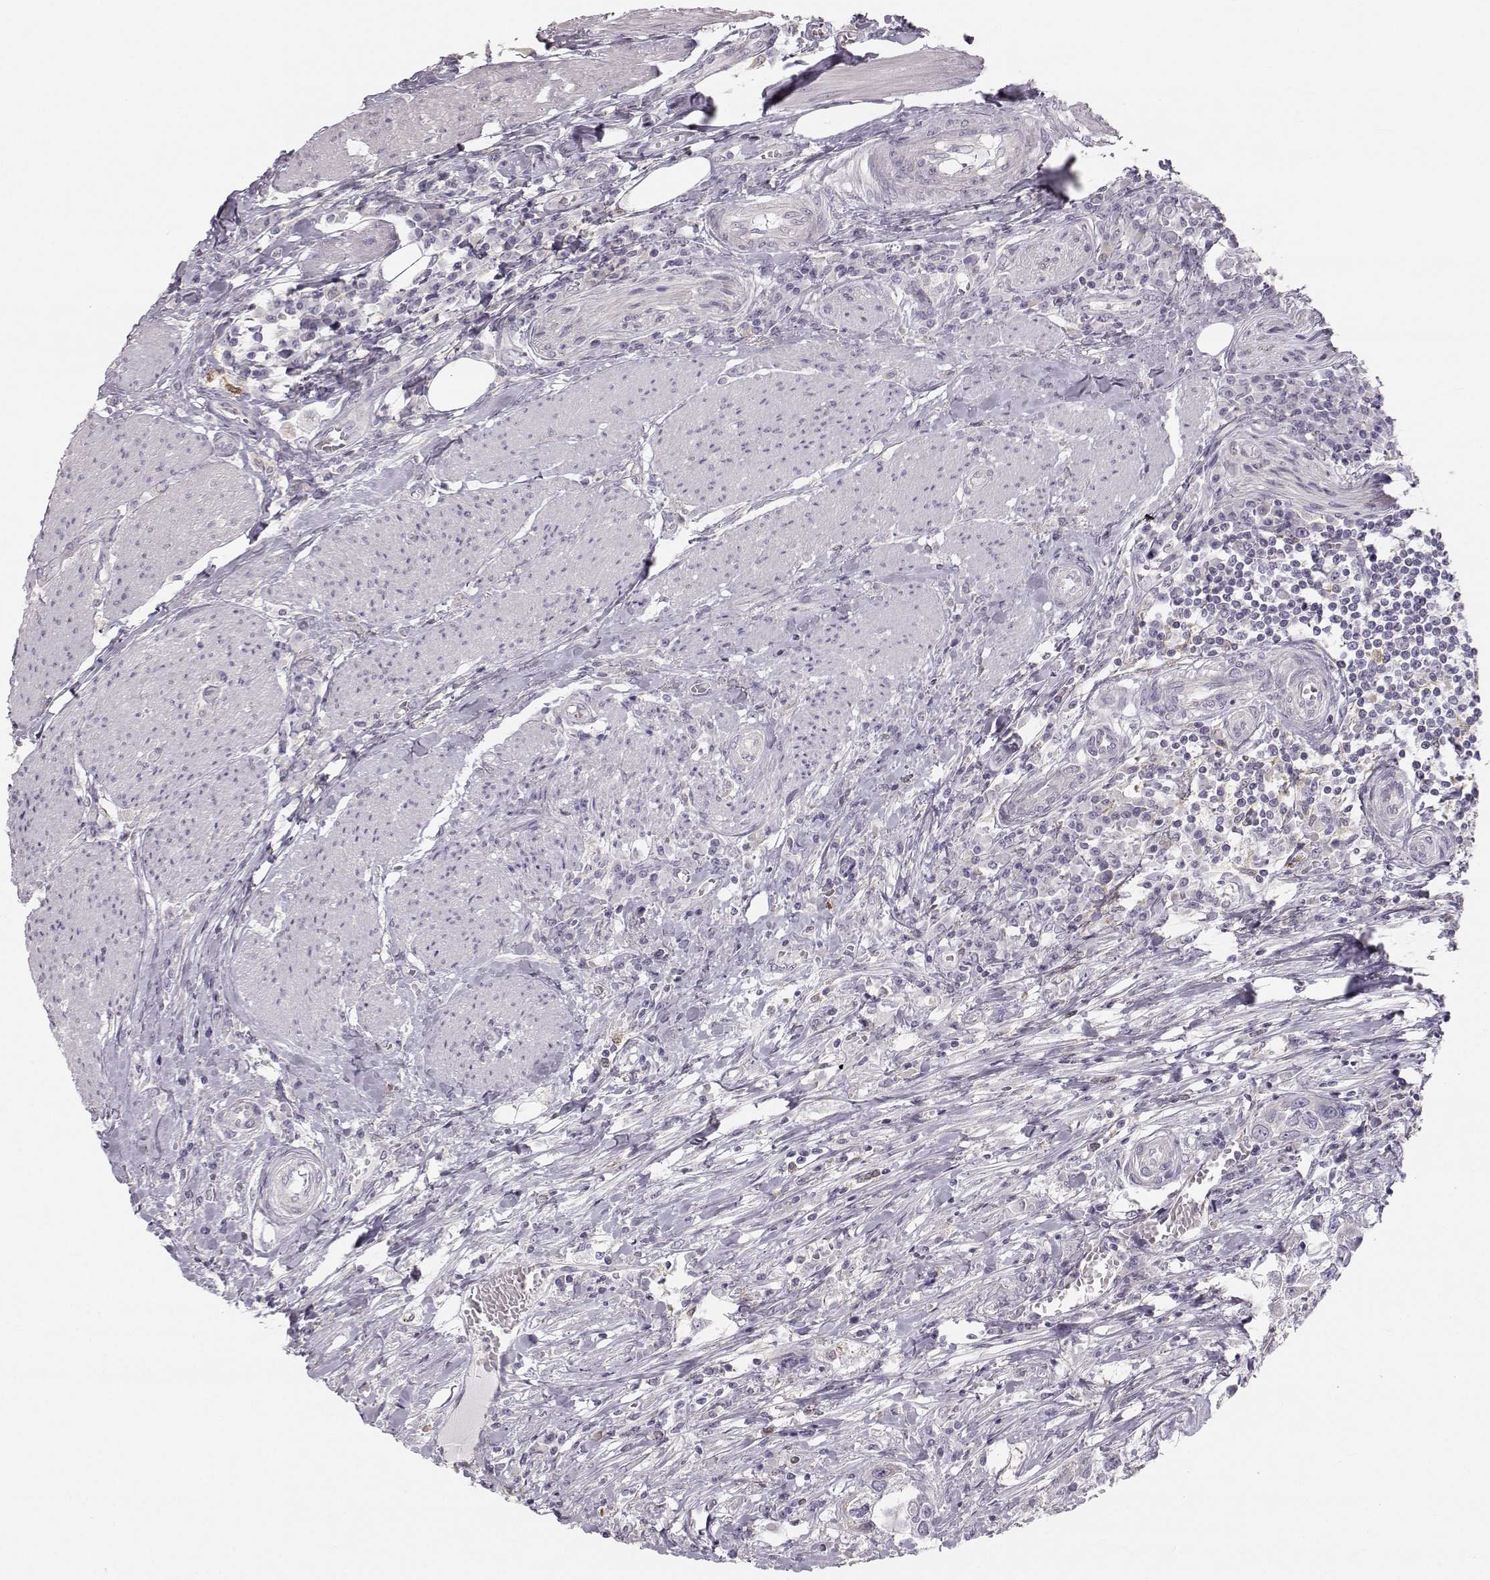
{"staining": {"intensity": "negative", "quantity": "none", "location": "none"}, "tissue": "urothelial cancer", "cell_type": "Tumor cells", "image_type": "cancer", "snomed": [{"axis": "morphology", "description": "Urothelial carcinoma, NOS"}, {"axis": "morphology", "description": "Urothelial carcinoma, High grade"}, {"axis": "topography", "description": "Urinary bladder"}], "caption": "An IHC histopathology image of urothelial cancer is shown. There is no staining in tumor cells of urothelial cancer.", "gene": "RUNDC3A", "patient": {"sex": "male", "age": 63}}